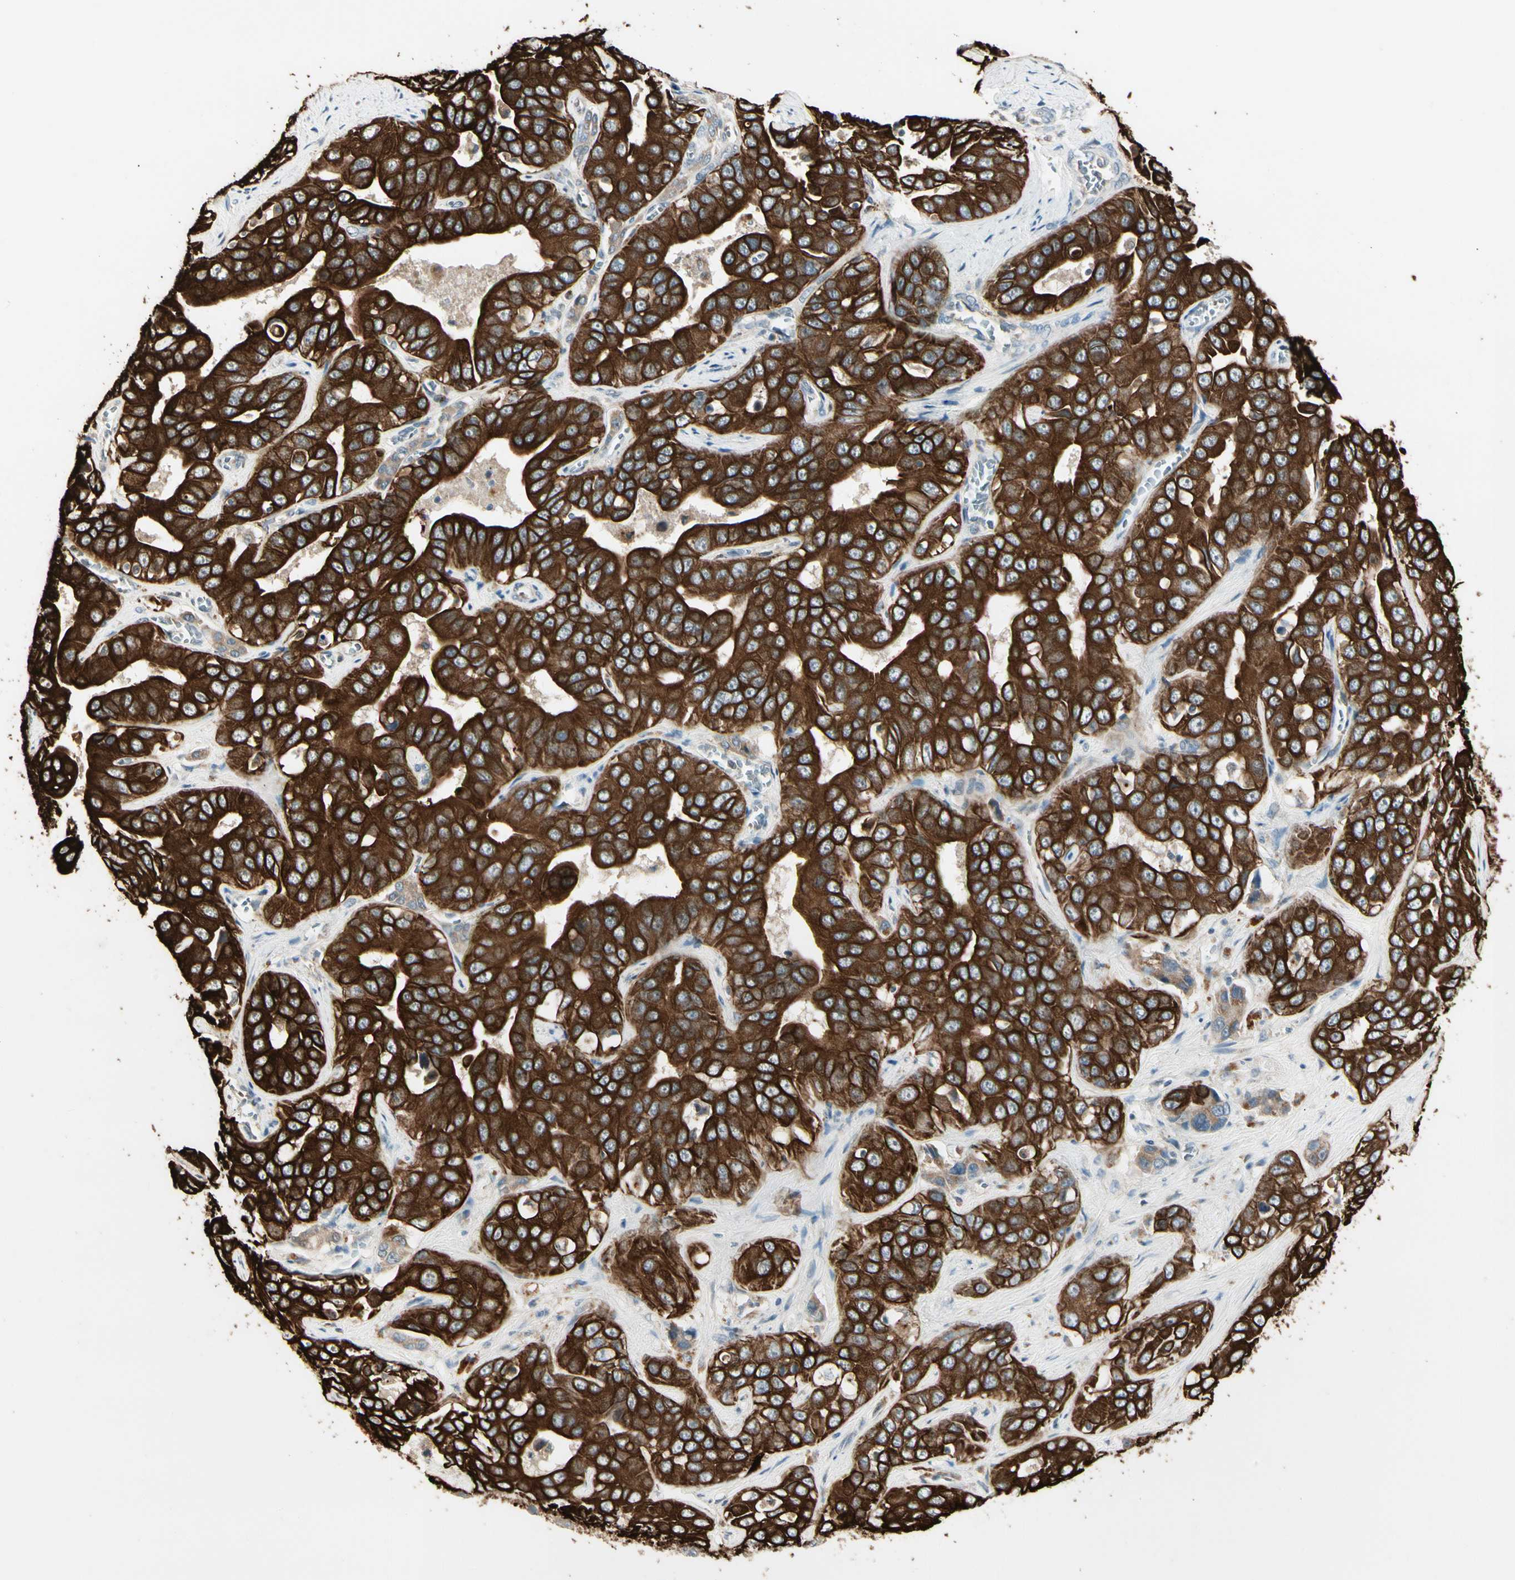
{"staining": {"intensity": "strong", "quantity": ">75%", "location": "cytoplasmic/membranous"}, "tissue": "liver cancer", "cell_type": "Tumor cells", "image_type": "cancer", "snomed": [{"axis": "morphology", "description": "Cholangiocarcinoma"}, {"axis": "topography", "description": "Liver"}], "caption": "Brown immunohistochemical staining in liver cholangiocarcinoma exhibits strong cytoplasmic/membranous staining in approximately >75% of tumor cells.", "gene": "SKIL", "patient": {"sex": "female", "age": 52}}